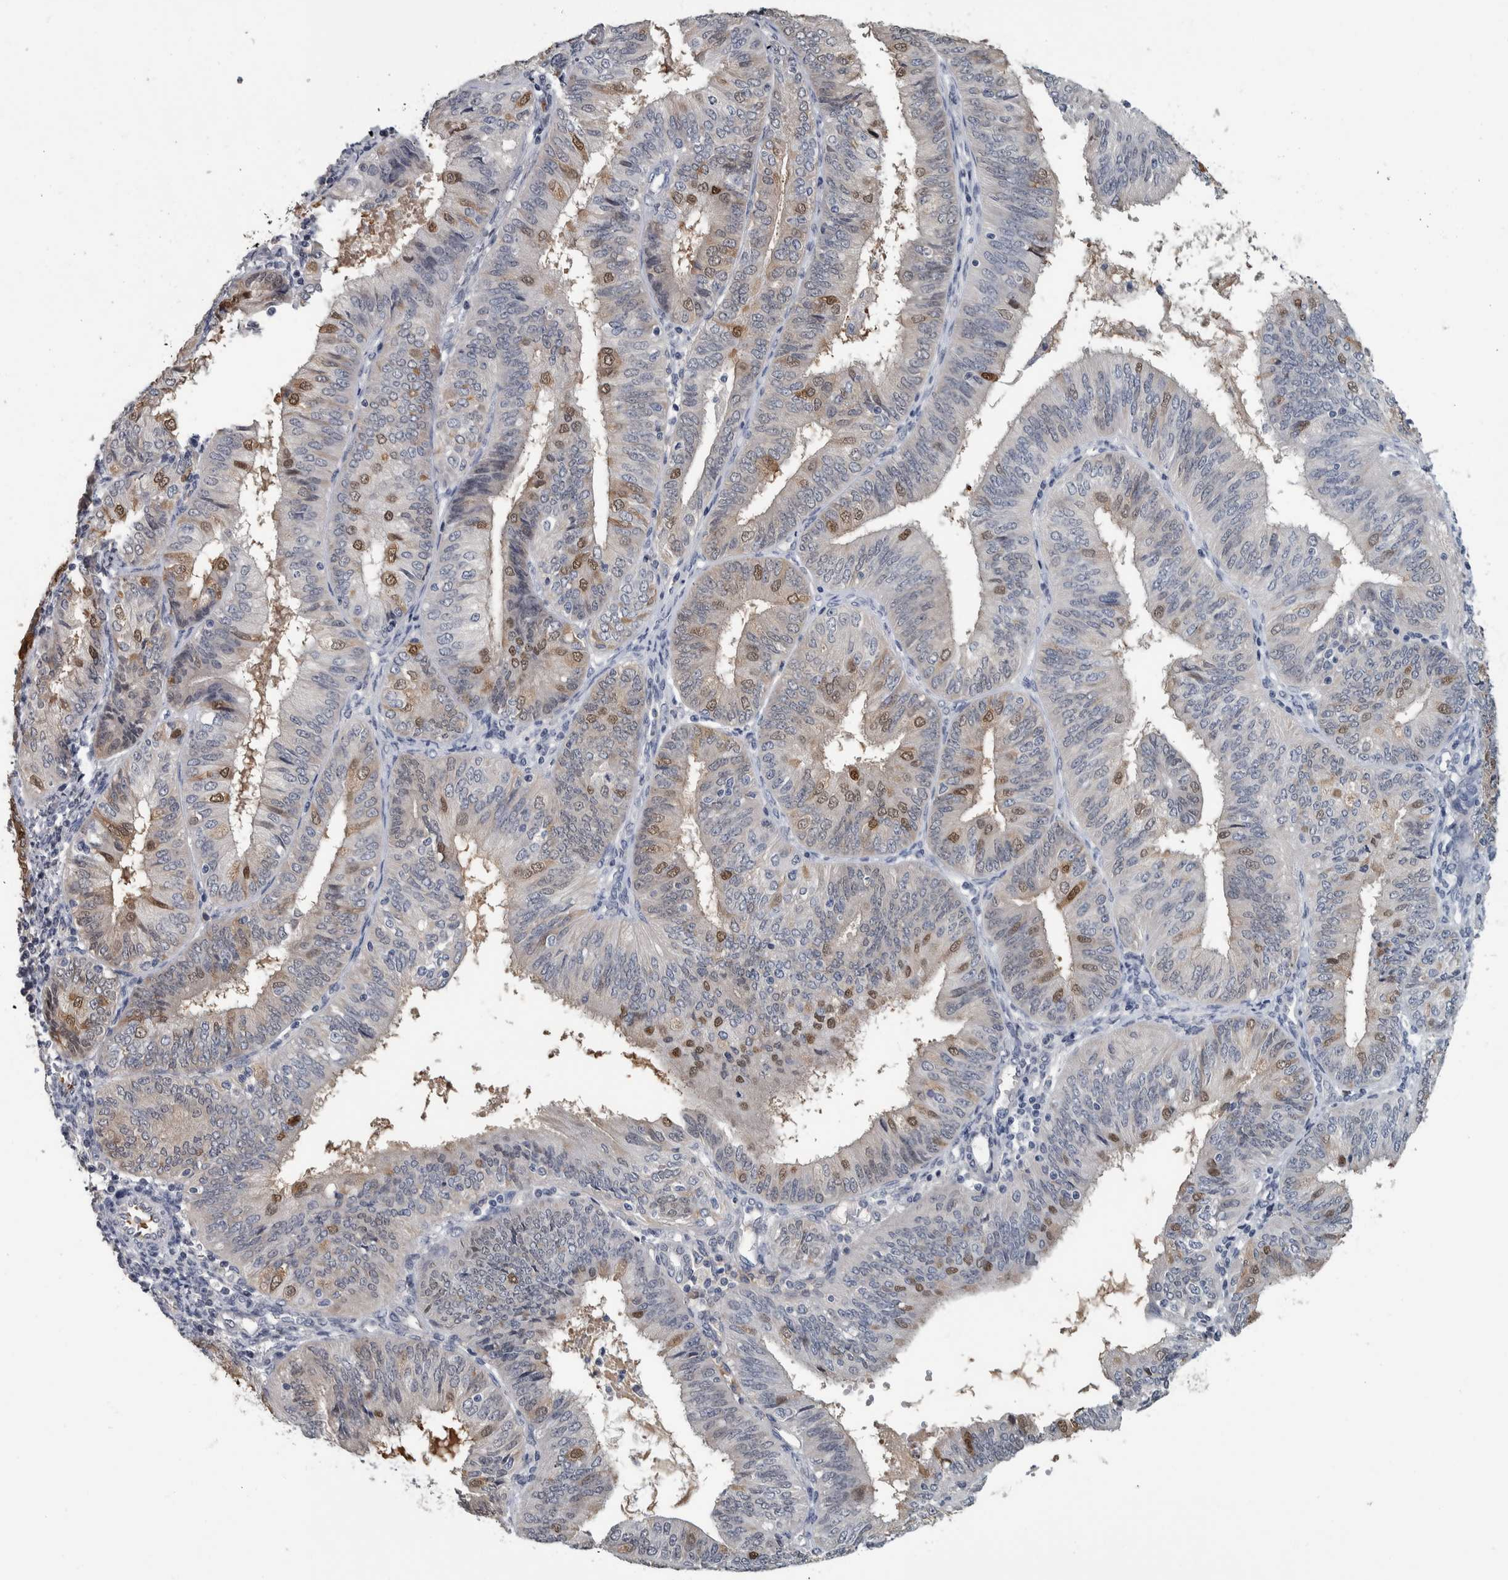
{"staining": {"intensity": "moderate", "quantity": "<25%", "location": "nuclear"}, "tissue": "endometrial cancer", "cell_type": "Tumor cells", "image_type": "cancer", "snomed": [{"axis": "morphology", "description": "Adenocarcinoma, NOS"}, {"axis": "topography", "description": "Endometrium"}], "caption": "Endometrial adenocarcinoma stained with a protein marker reveals moderate staining in tumor cells.", "gene": "CAVIN4", "patient": {"sex": "female", "age": 58}}